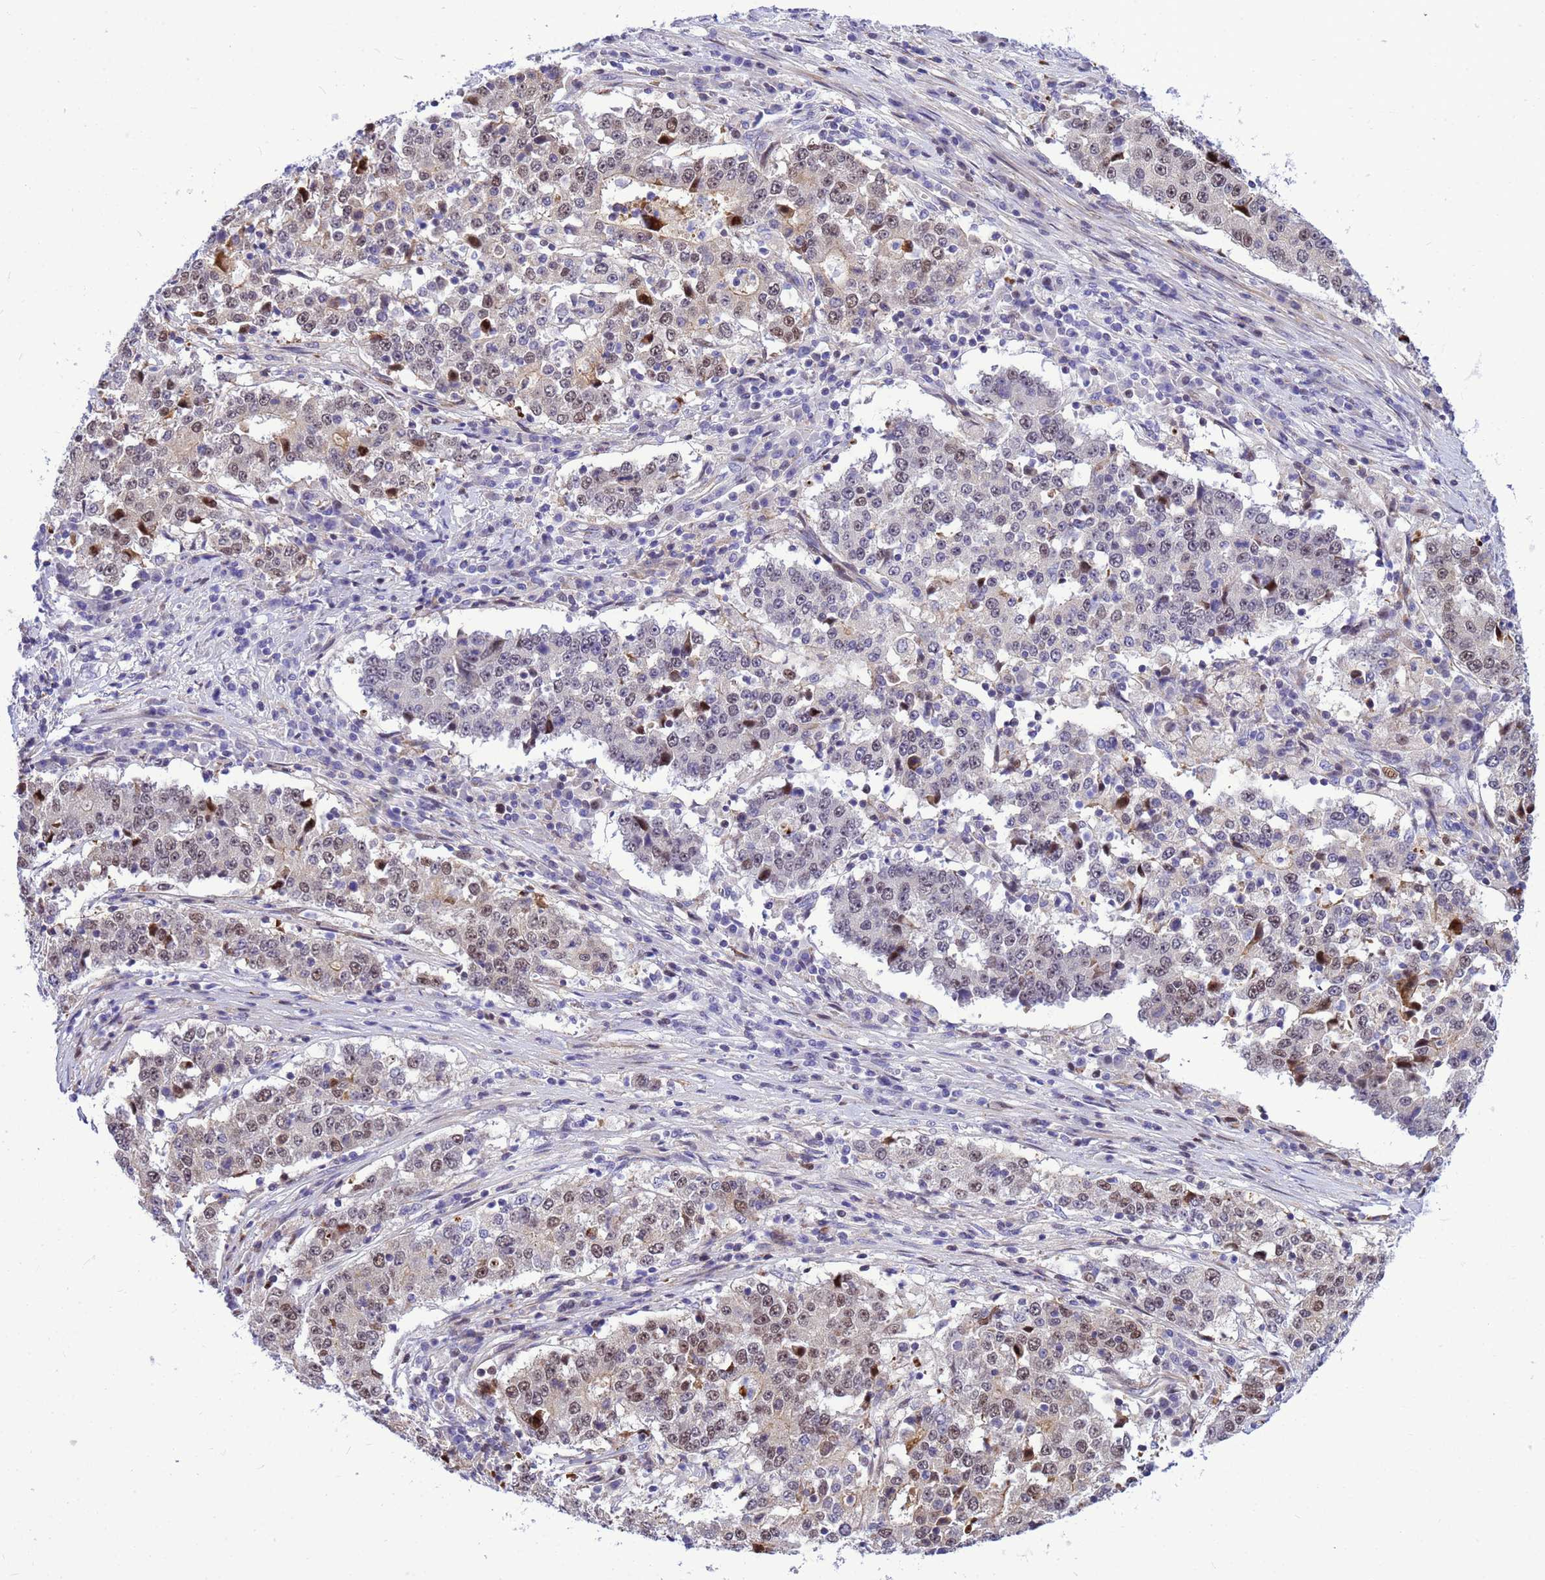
{"staining": {"intensity": "moderate", "quantity": "<25%", "location": "nuclear"}, "tissue": "stomach cancer", "cell_type": "Tumor cells", "image_type": "cancer", "snomed": [{"axis": "morphology", "description": "Adenocarcinoma, NOS"}, {"axis": "topography", "description": "Stomach"}], "caption": "A high-resolution micrograph shows IHC staining of stomach cancer (adenocarcinoma), which exhibits moderate nuclear positivity in about <25% of tumor cells. Nuclei are stained in blue.", "gene": "ADAMTS7", "patient": {"sex": "male", "age": 59}}